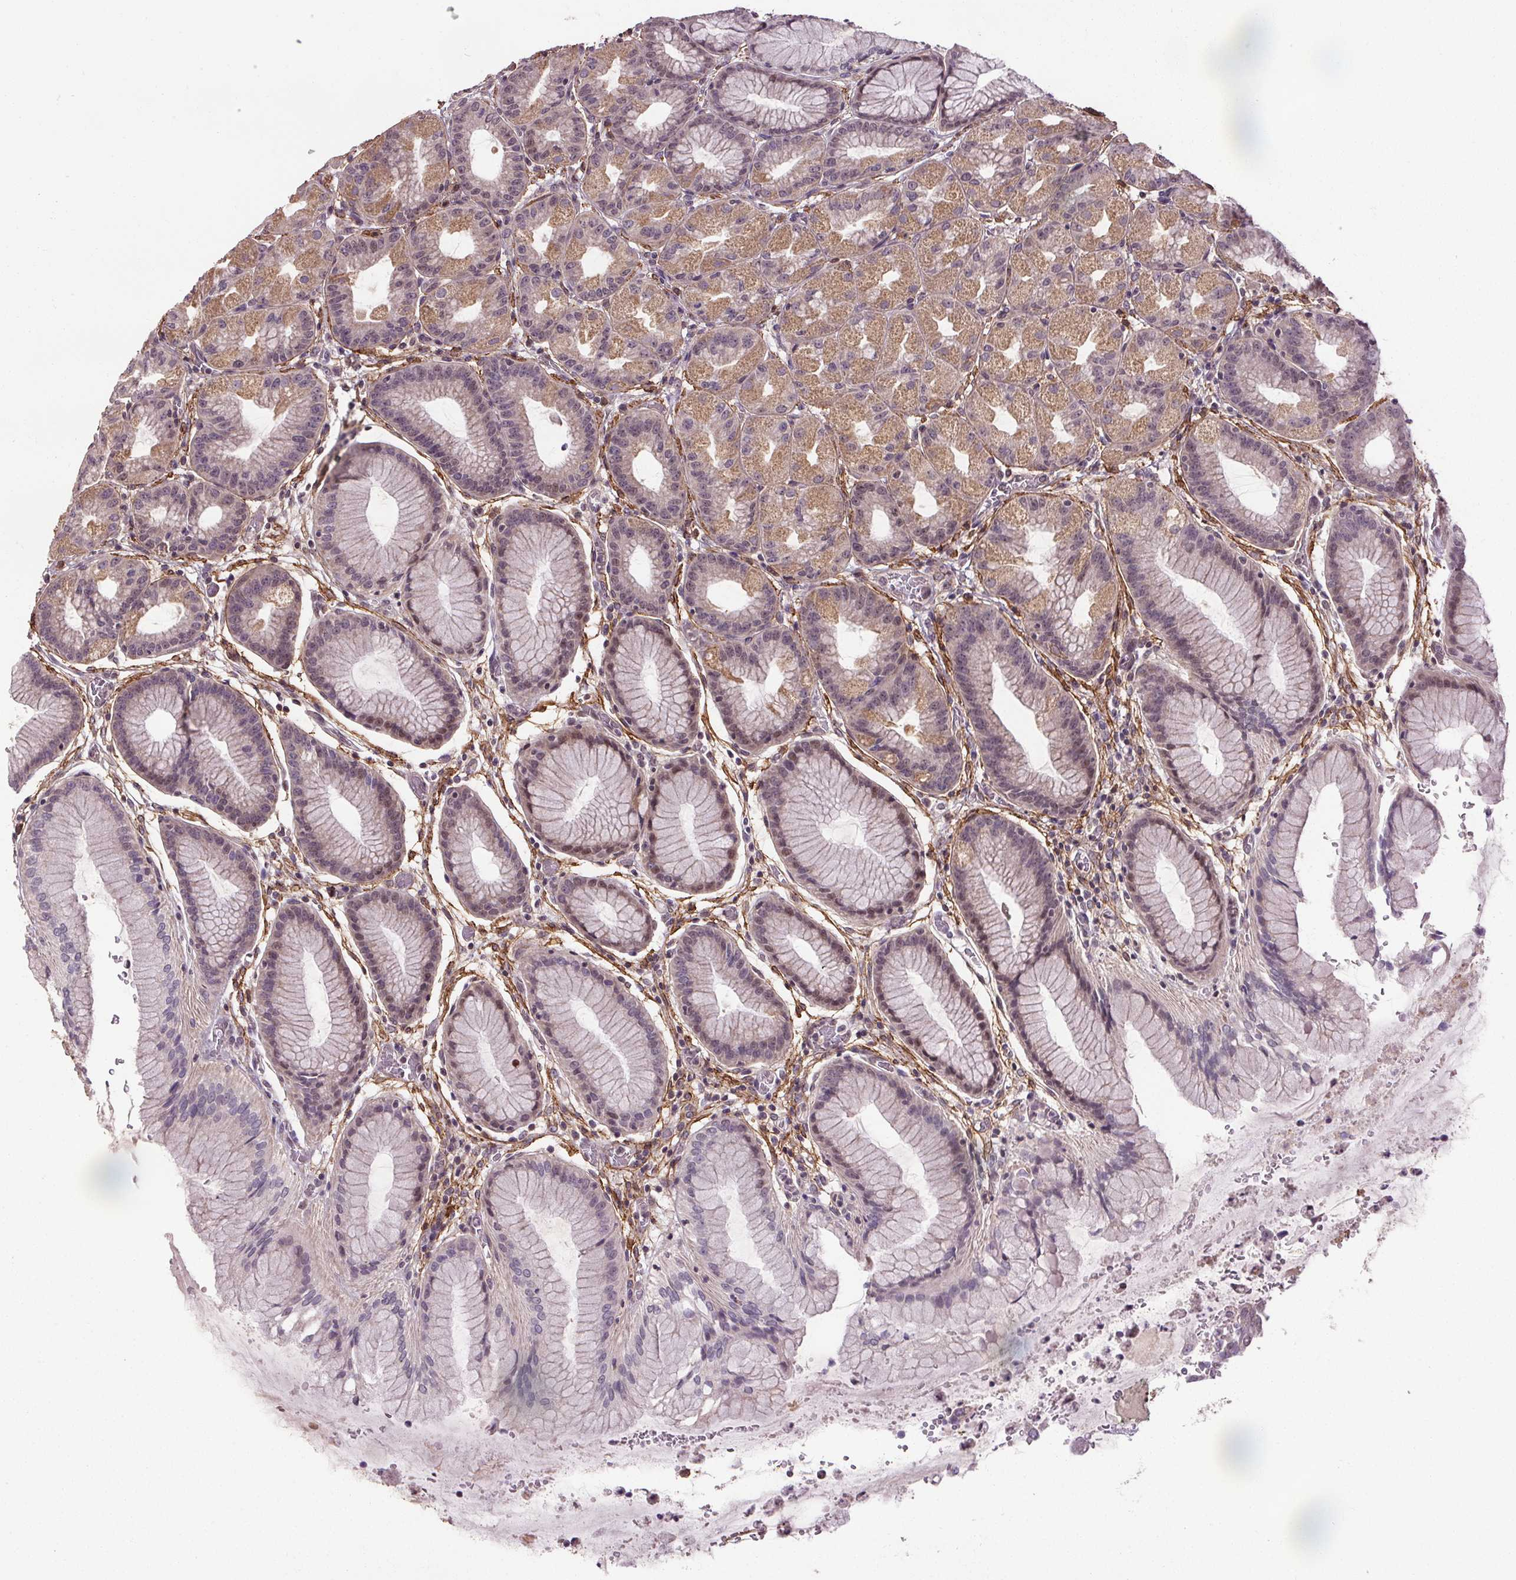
{"staining": {"intensity": "weak", "quantity": "25%-75%", "location": "cytoplasmic/membranous,nuclear"}, "tissue": "stomach", "cell_type": "Glandular cells", "image_type": "normal", "snomed": [{"axis": "morphology", "description": "Normal tissue, NOS"}, {"axis": "topography", "description": "Stomach, upper"}, {"axis": "topography", "description": "Stomach"}], "caption": "Human stomach stained for a protein (brown) reveals weak cytoplasmic/membranous,nuclear positive staining in approximately 25%-75% of glandular cells.", "gene": "KIAA0232", "patient": {"sex": "male", "age": 48}}